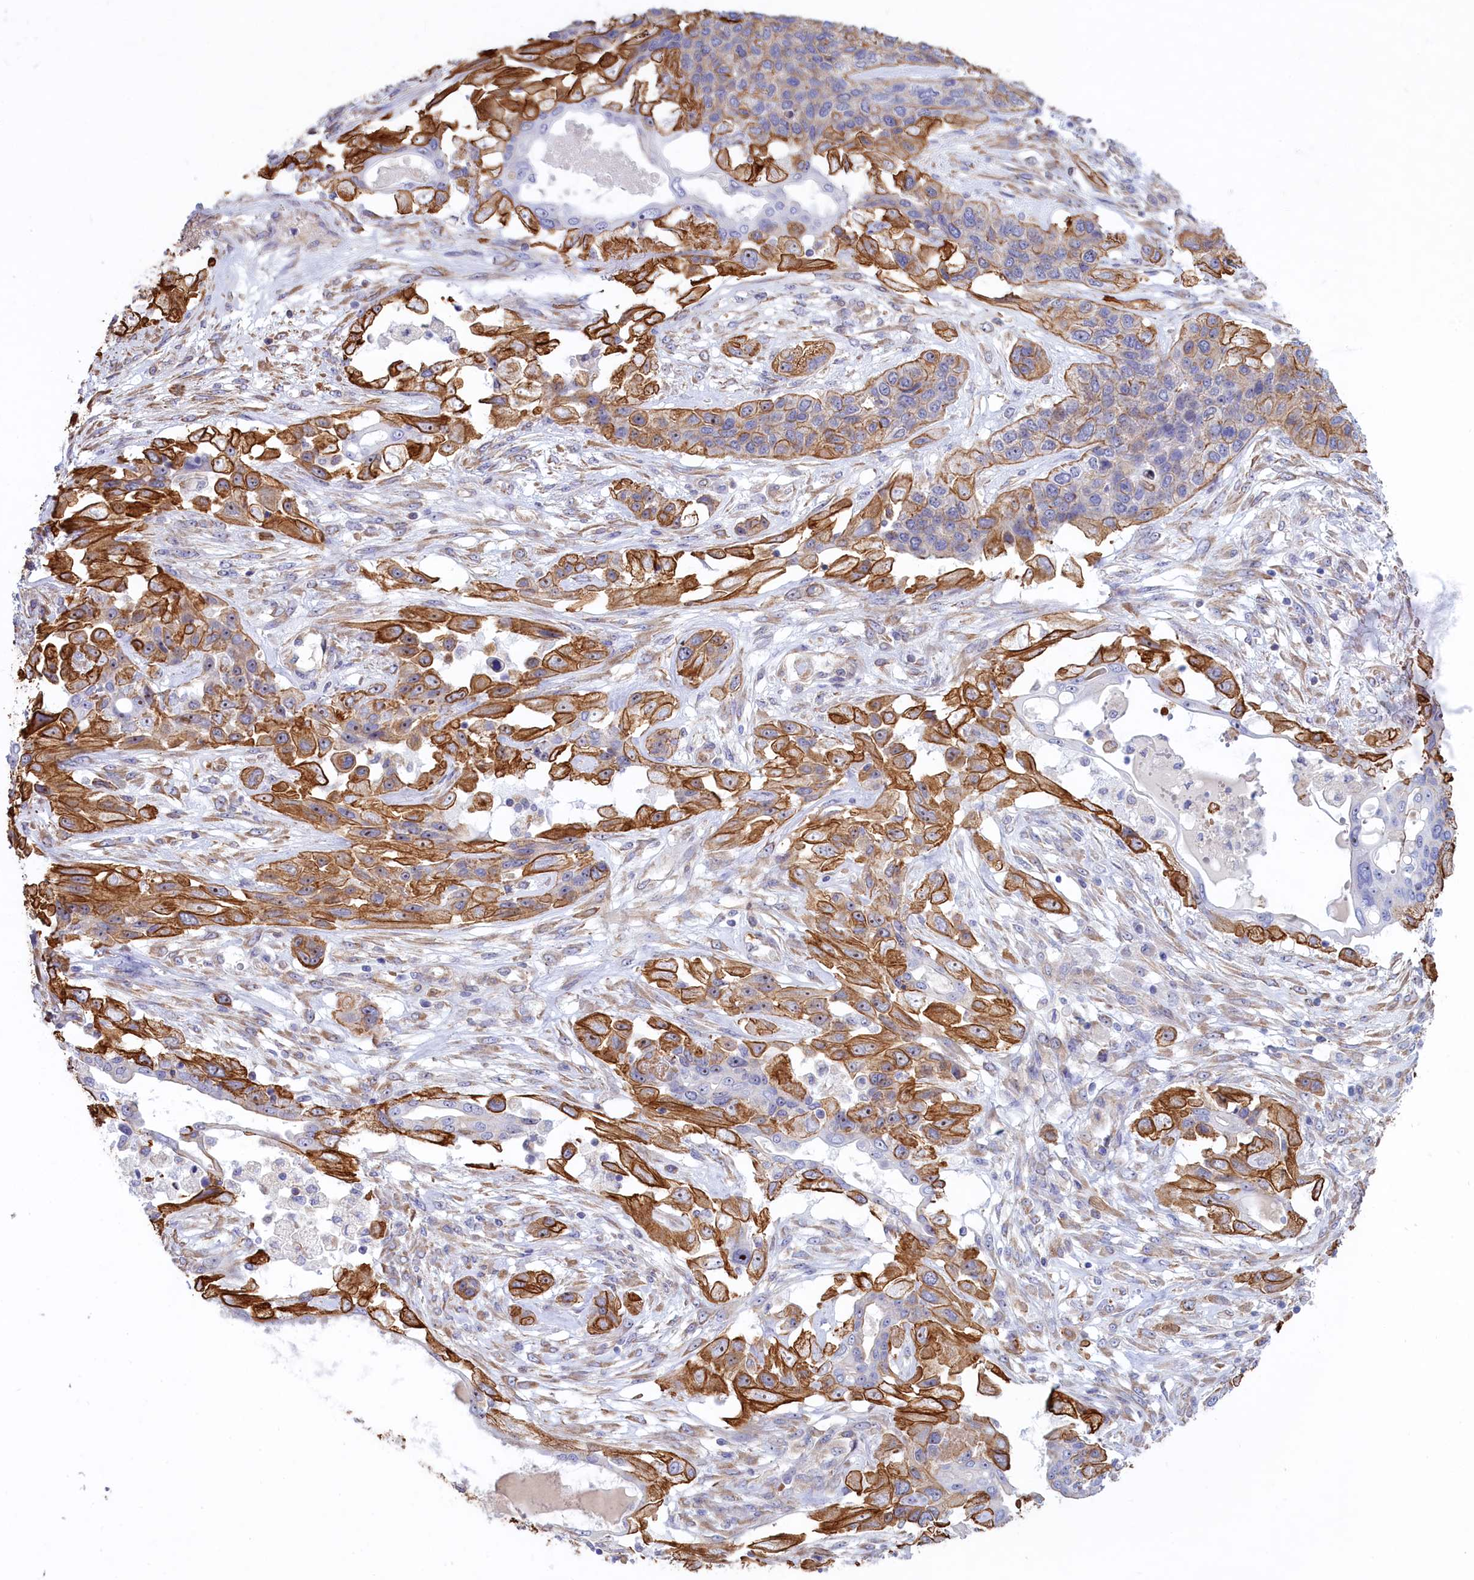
{"staining": {"intensity": "moderate", "quantity": "25%-75%", "location": "cytoplasmic/membranous"}, "tissue": "lung cancer", "cell_type": "Tumor cells", "image_type": "cancer", "snomed": [{"axis": "morphology", "description": "Squamous cell carcinoma, NOS"}, {"axis": "topography", "description": "Lung"}], "caption": "High-power microscopy captured an IHC histopathology image of lung squamous cell carcinoma, revealing moderate cytoplasmic/membranous positivity in about 25%-75% of tumor cells. (IHC, brightfield microscopy, high magnification).", "gene": "ABCC12", "patient": {"sex": "female", "age": 70}}